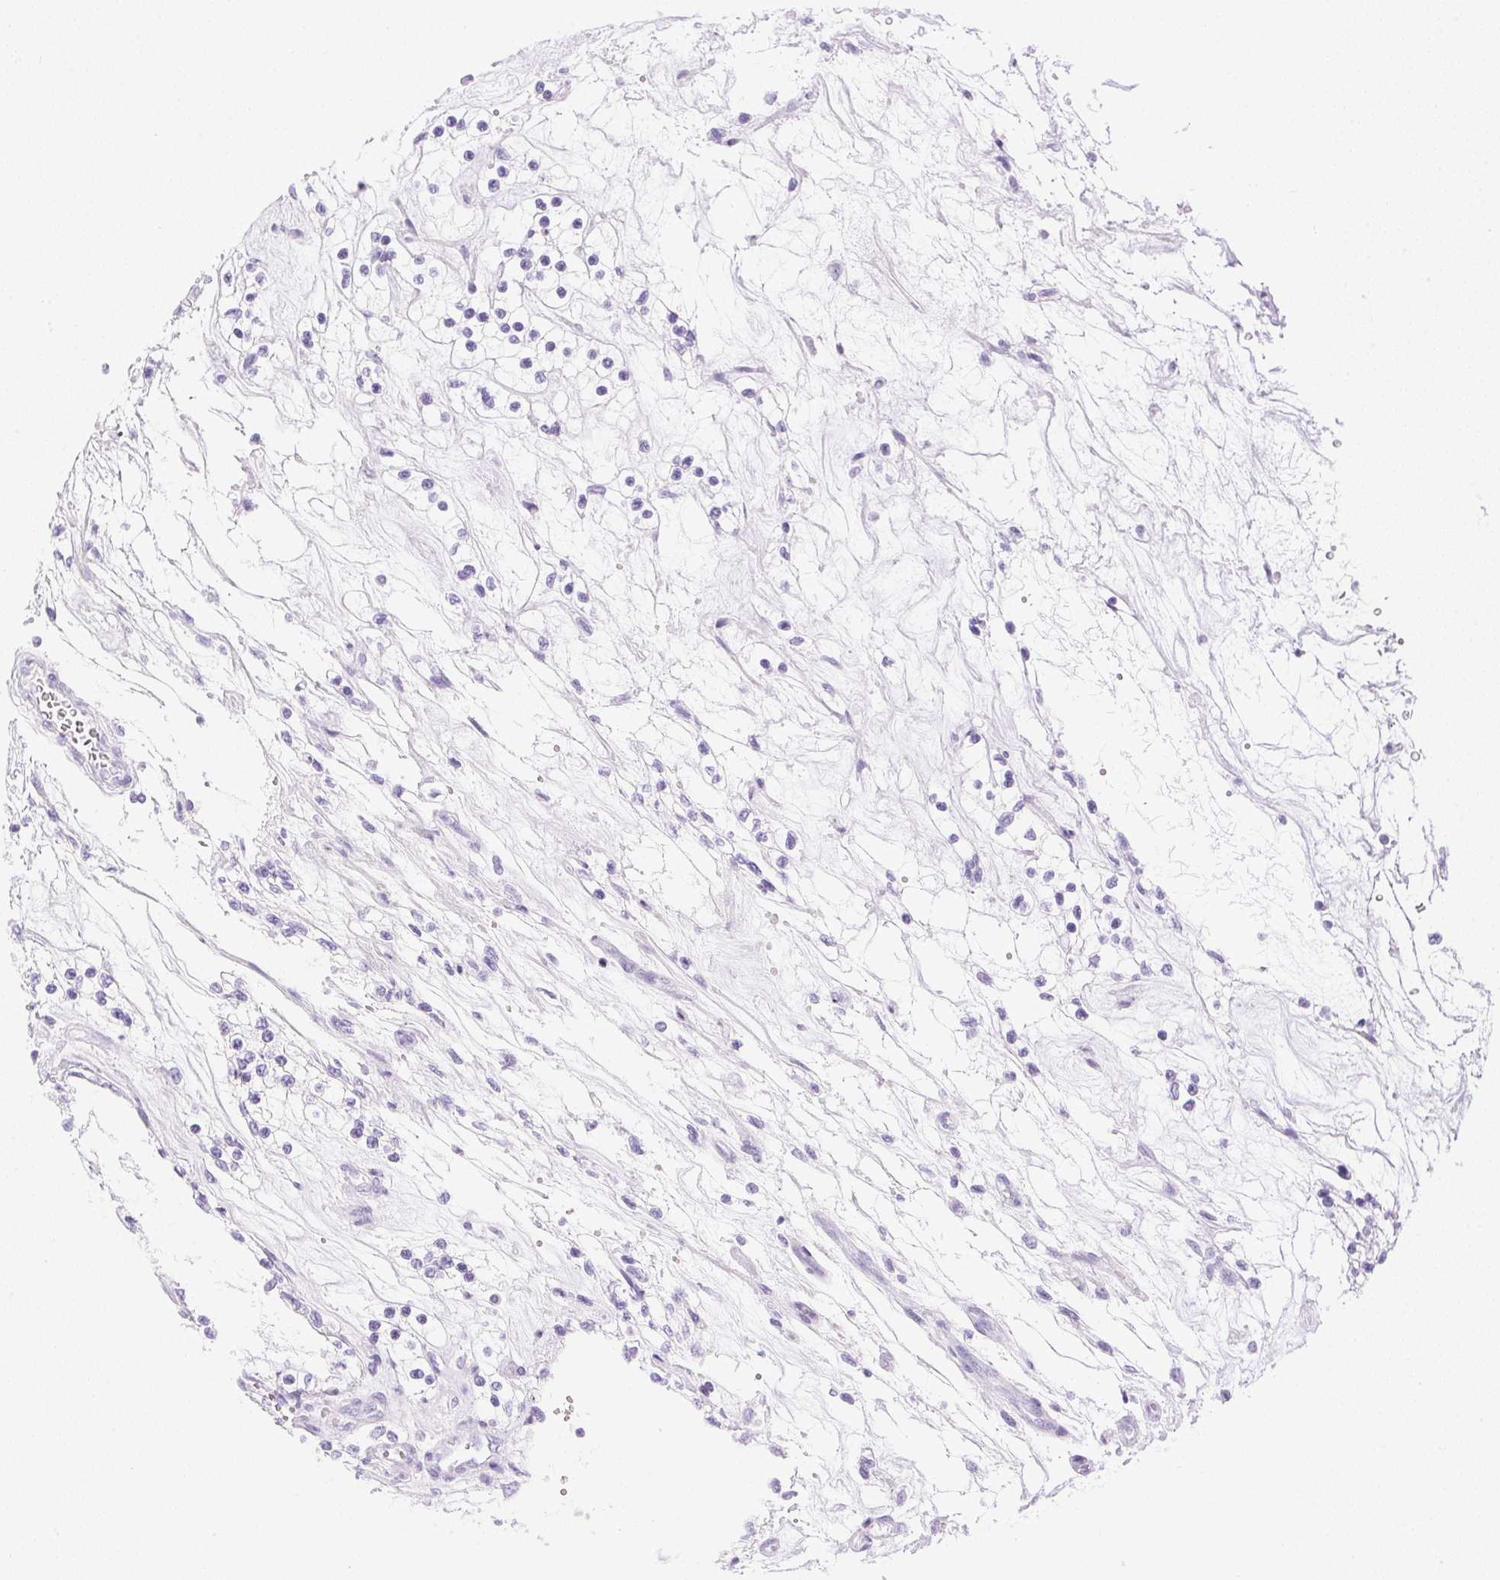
{"staining": {"intensity": "negative", "quantity": "none", "location": "none"}, "tissue": "renal cancer", "cell_type": "Tumor cells", "image_type": "cancer", "snomed": [{"axis": "morphology", "description": "Adenocarcinoma, NOS"}, {"axis": "topography", "description": "Kidney"}], "caption": "Adenocarcinoma (renal) stained for a protein using immunohistochemistry reveals no expression tumor cells.", "gene": "ATP6V1G3", "patient": {"sex": "female", "age": 69}}